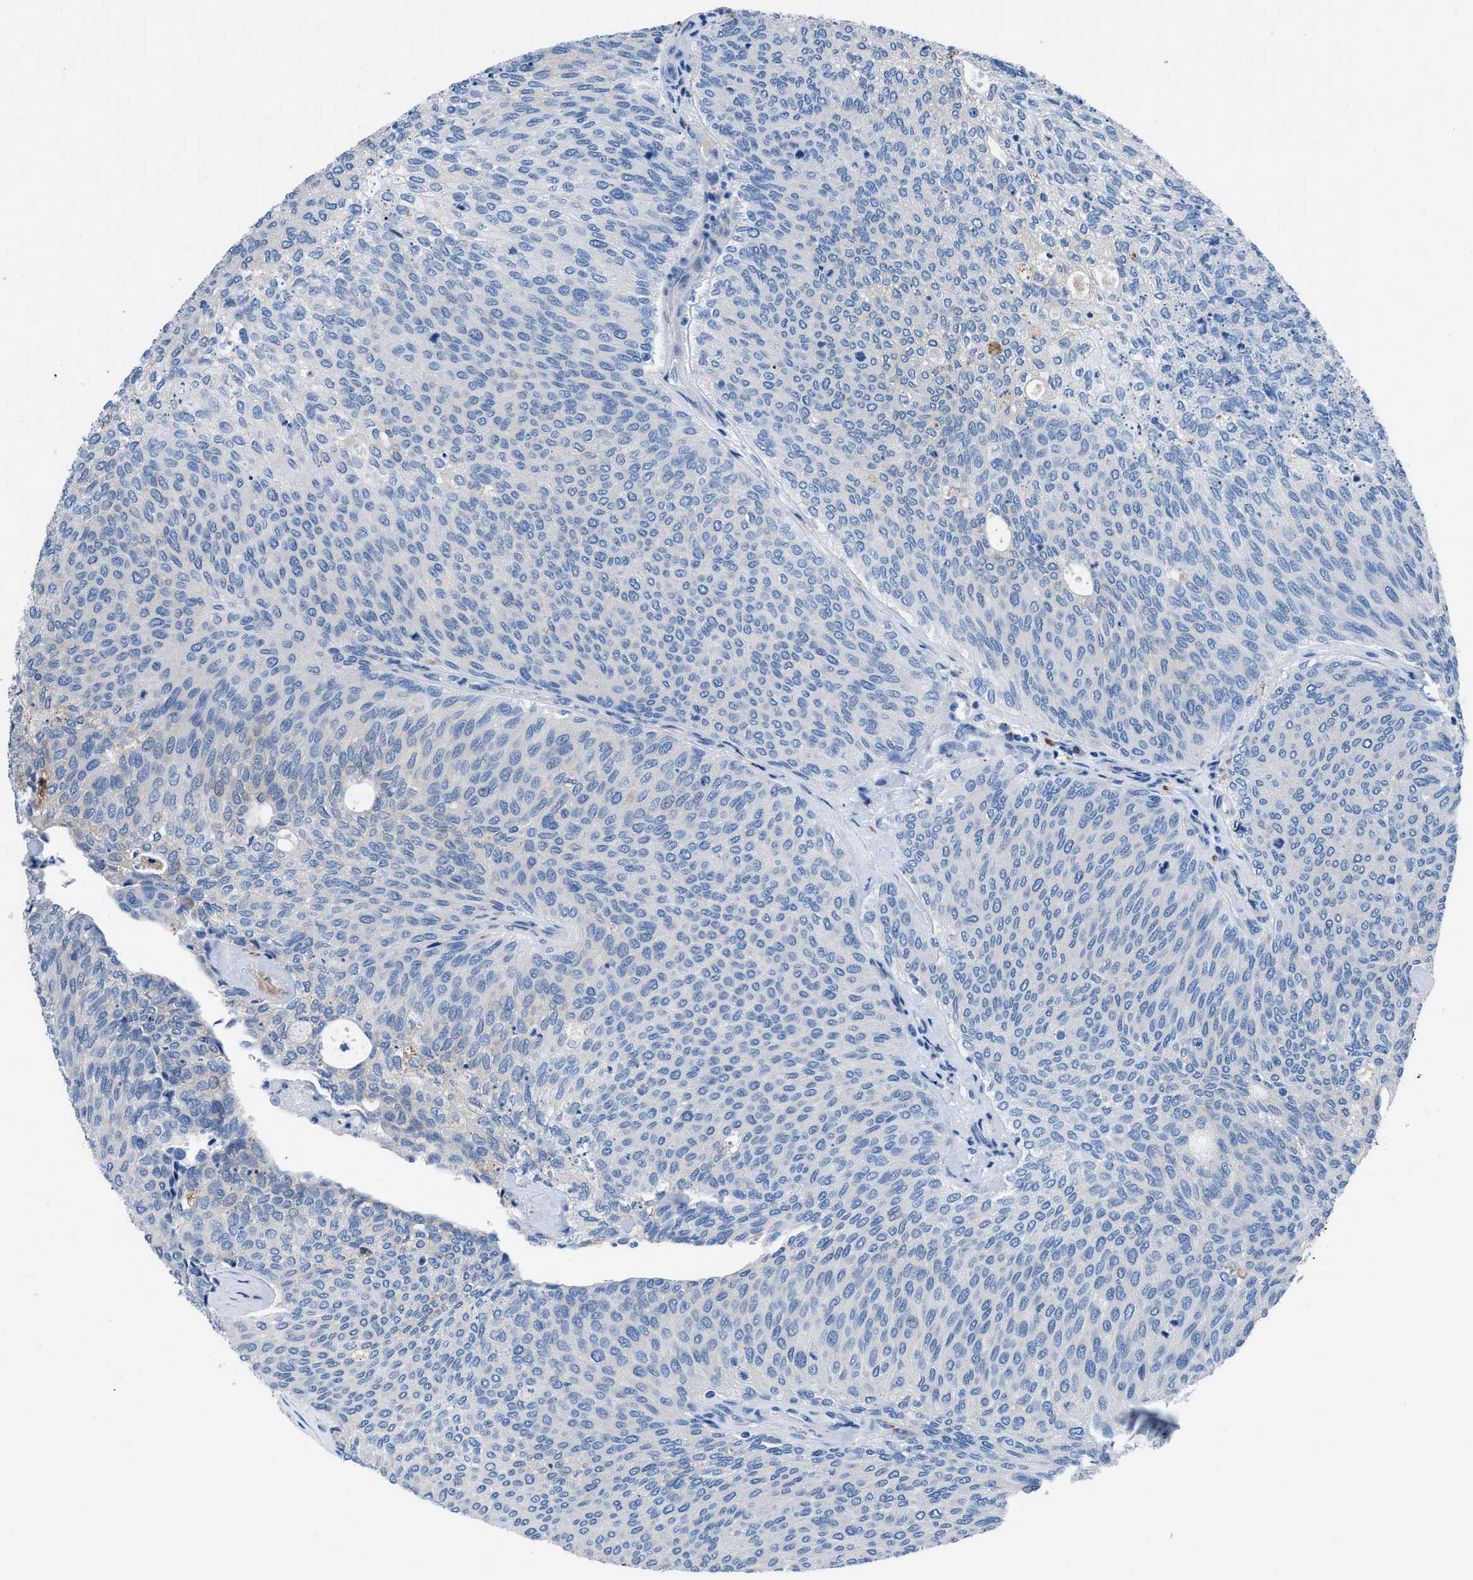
{"staining": {"intensity": "negative", "quantity": "none", "location": "none"}, "tissue": "urothelial cancer", "cell_type": "Tumor cells", "image_type": "cancer", "snomed": [{"axis": "morphology", "description": "Urothelial carcinoma, Low grade"}, {"axis": "topography", "description": "Urinary bladder"}], "caption": "Immunohistochemical staining of human urothelial cancer displays no significant staining in tumor cells.", "gene": "UAP1", "patient": {"sex": "female", "age": 79}}